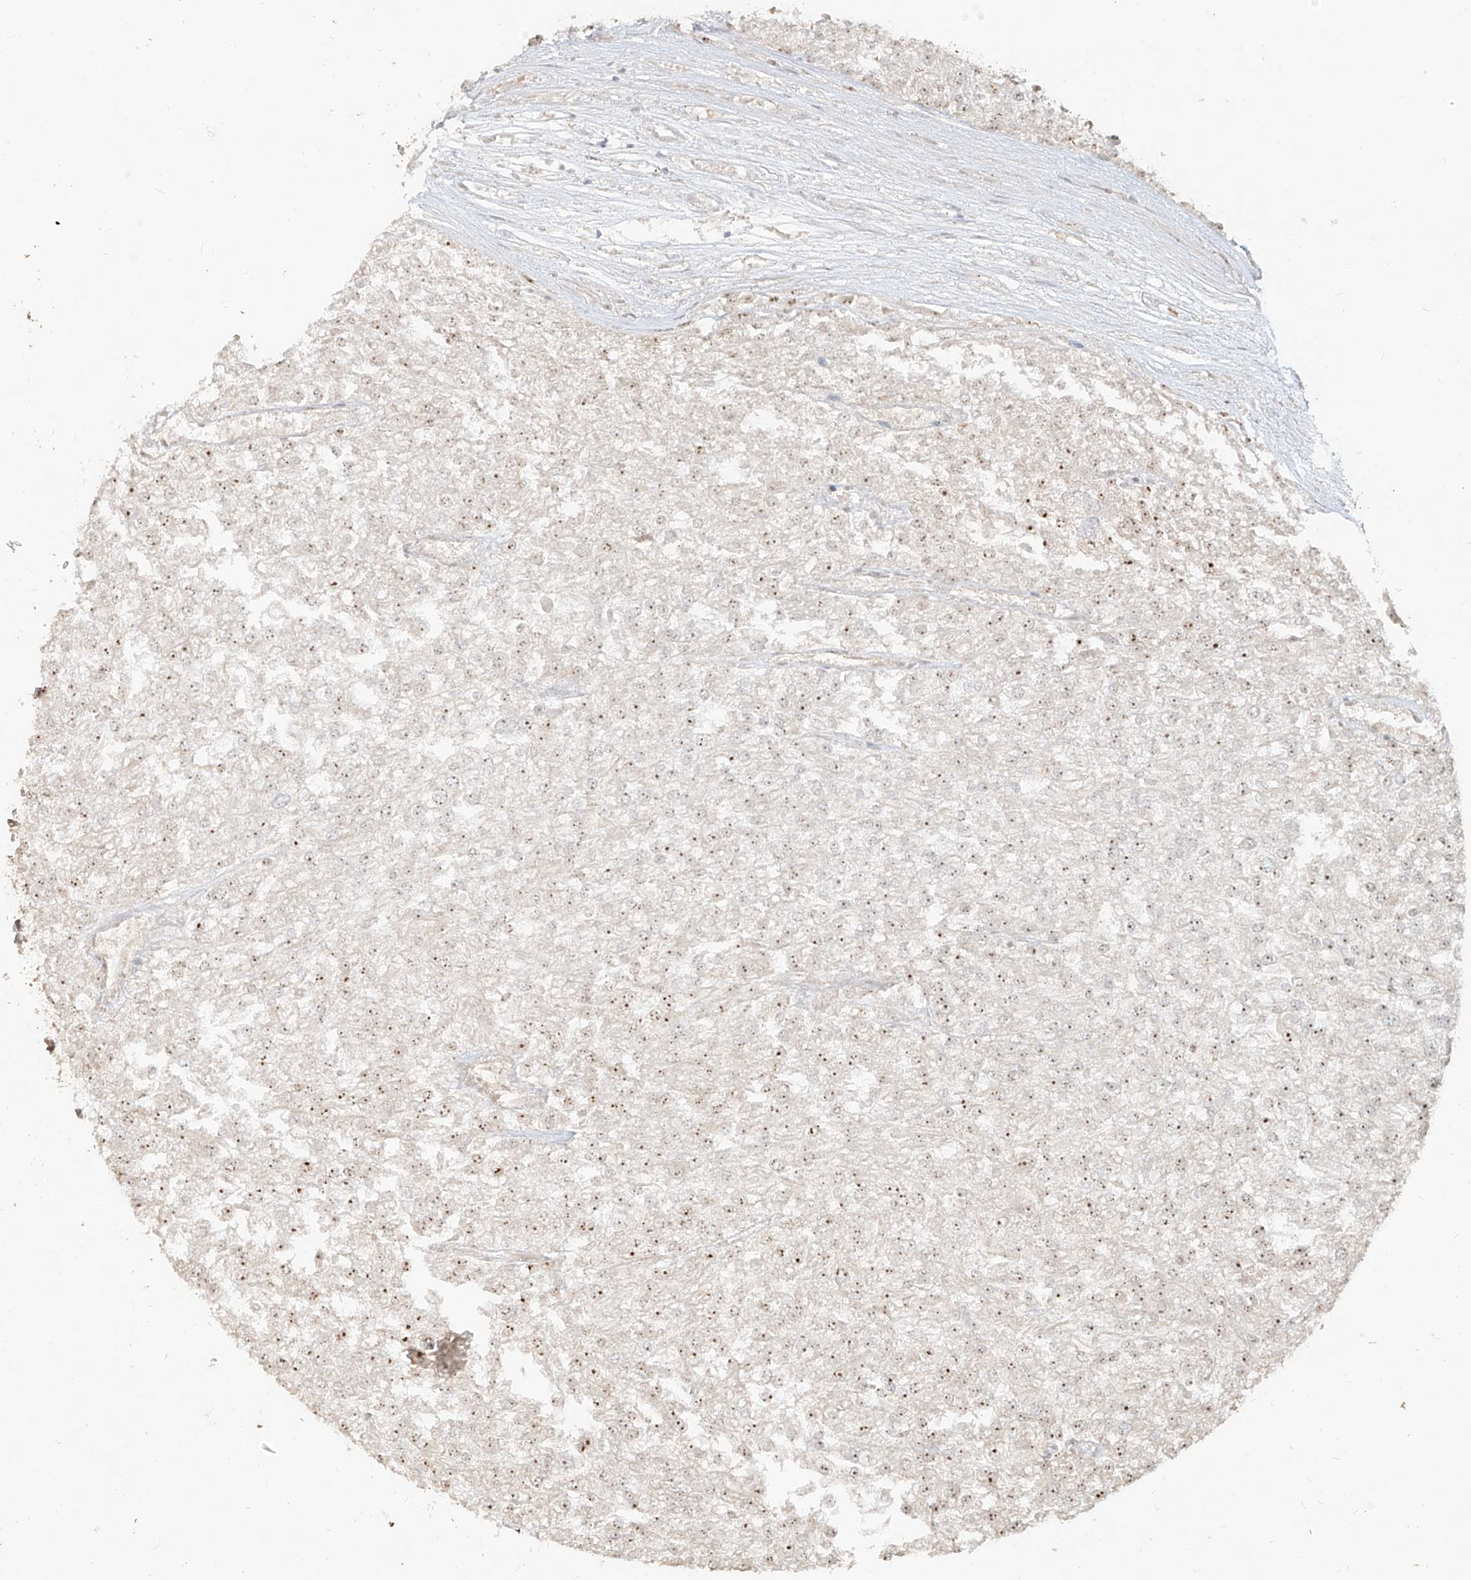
{"staining": {"intensity": "weak", "quantity": ">75%", "location": "nuclear"}, "tissue": "renal cancer", "cell_type": "Tumor cells", "image_type": "cancer", "snomed": [{"axis": "morphology", "description": "Adenocarcinoma, NOS"}, {"axis": "topography", "description": "Kidney"}], "caption": "High-magnification brightfield microscopy of renal cancer stained with DAB (3,3'-diaminobenzidine) (brown) and counterstained with hematoxylin (blue). tumor cells exhibit weak nuclear expression is appreciated in about>75% of cells.", "gene": "BYSL", "patient": {"sex": "female", "age": 54}}